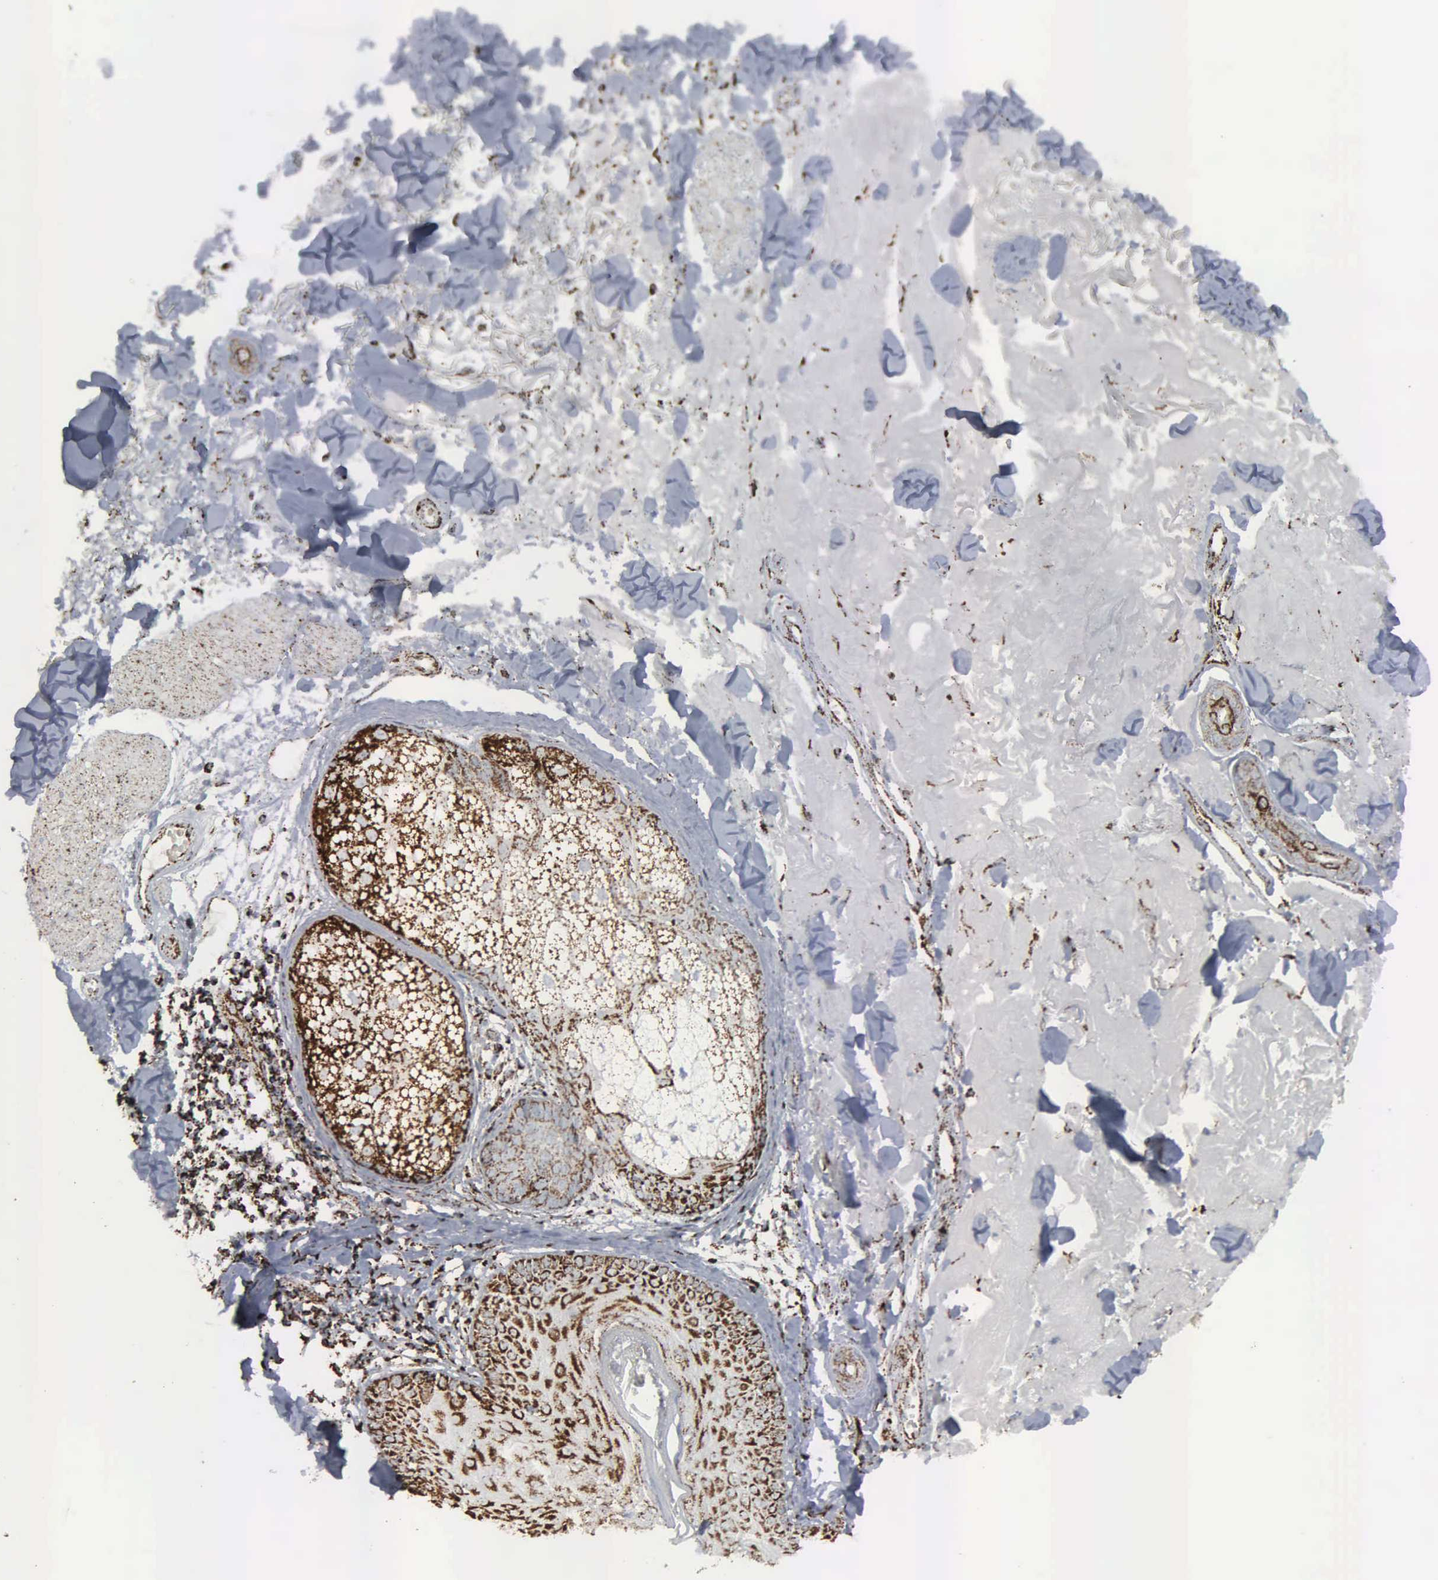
{"staining": {"intensity": "strong", "quantity": ">75%", "location": "cytoplasmic/membranous"}, "tissue": "skin", "cell_type": "Fibroblasts", "image_type": "normal", "snomed": [{"axis": "morphology", "description": "Normal tissue, NOS"}, {"axis": "topography", "description": "Skin"}], "caption": "An immunohistochemistry photomicrograph of benign tissue is shown. Protein staining in brown highlights strong cytoplasmic/membranous positivity in skin within fibroblasts. (Brightfield microscopy of DAB IHC at high magnification).", "gene": "HSPA9", "patient": {"sex": "male", "age": 86}}